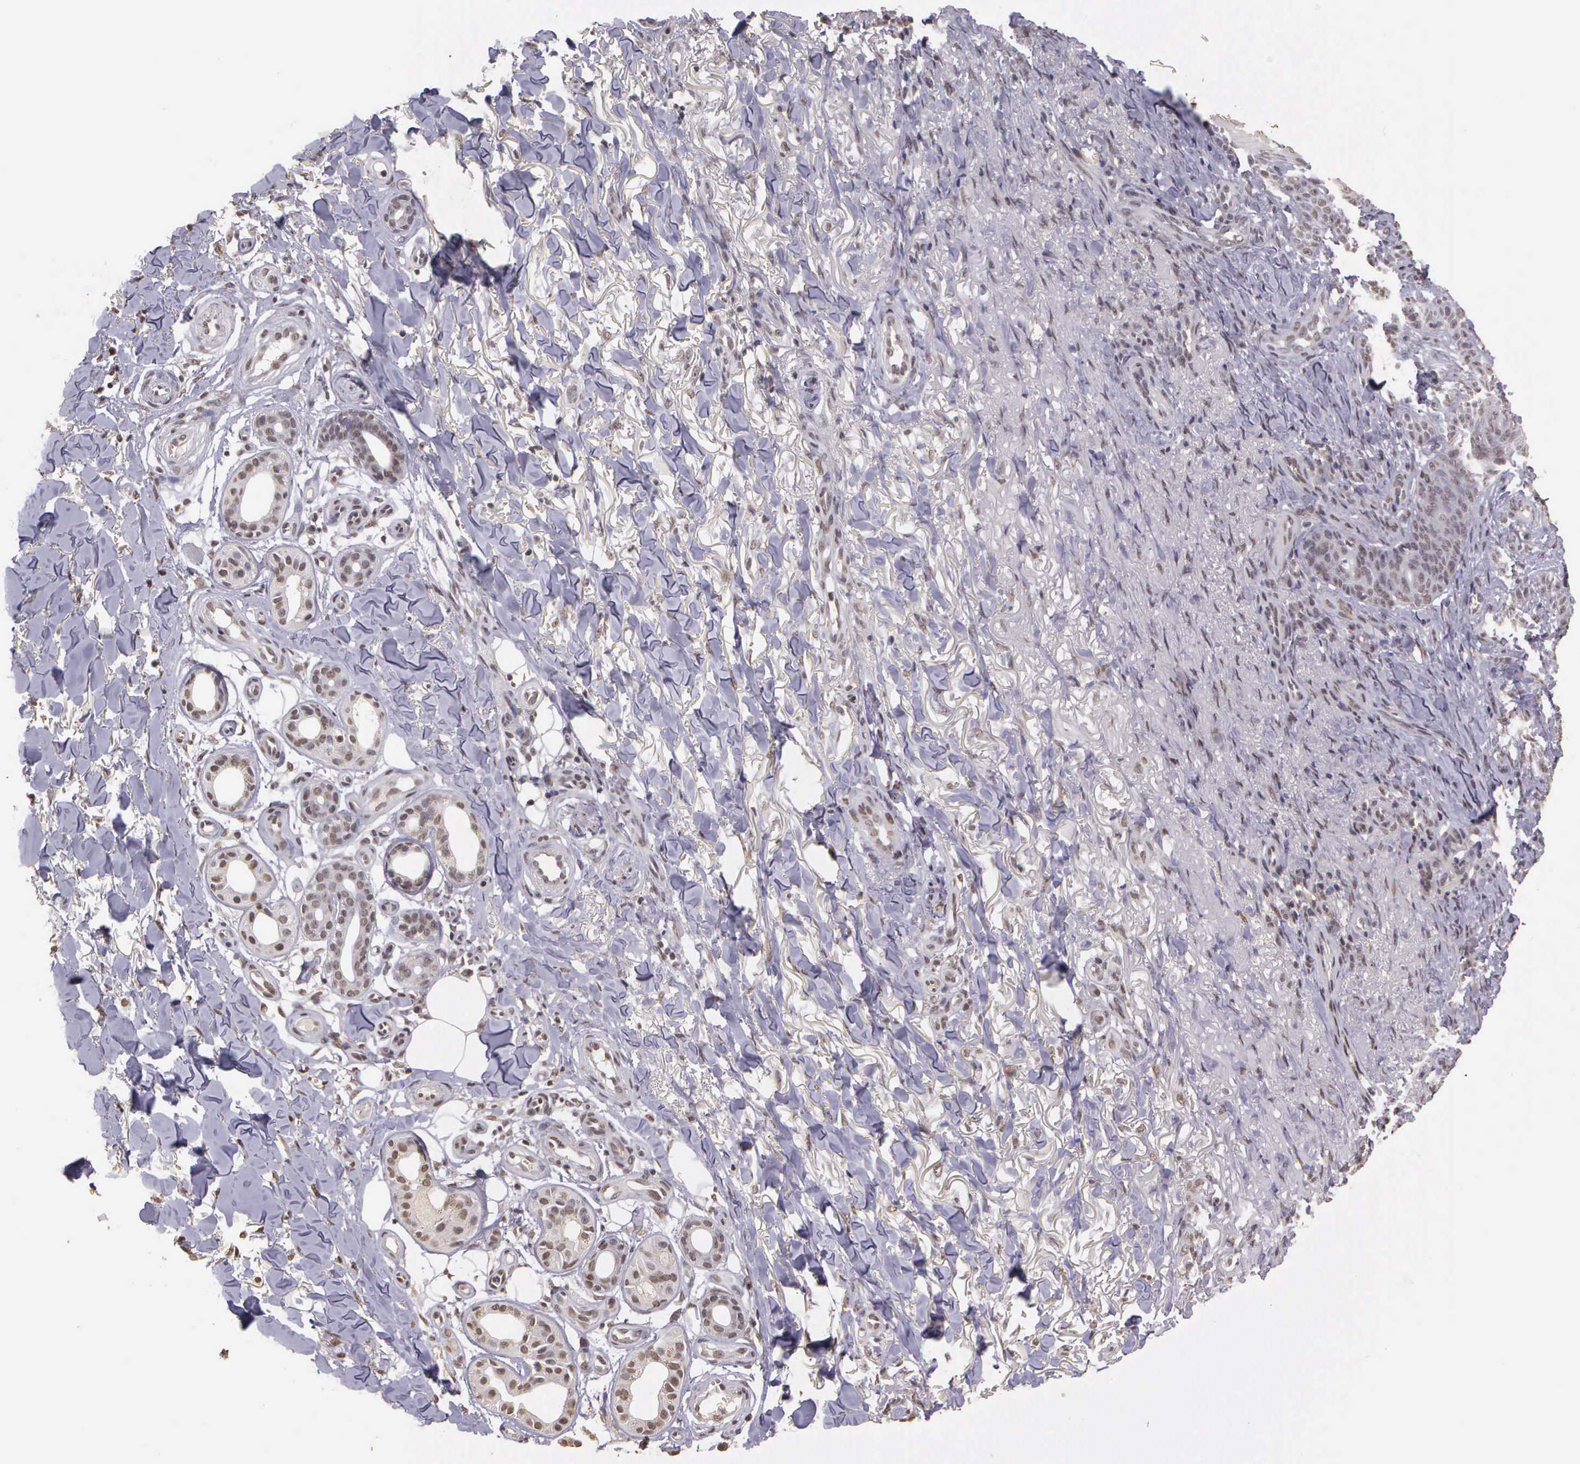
{"staining": {"intensity": "negative", "quantity": "none", "location": "none"}, "tissue": "skin cancer", "cell_type": "Tumor cells", "image_type": "cancer", "snomed": [{"axis": "morphology", "description": "Basal cell carcinoma"}, {"axis": "topography", "description": "Skin"}], "caption": "High power microscopy image of an immunohistochemistry image of skin basal cell carcinoma, revealing no significant positivity in tumor cells.", "gene": "ARMCX5", "patient": {"sex": "male", "age": 81}}